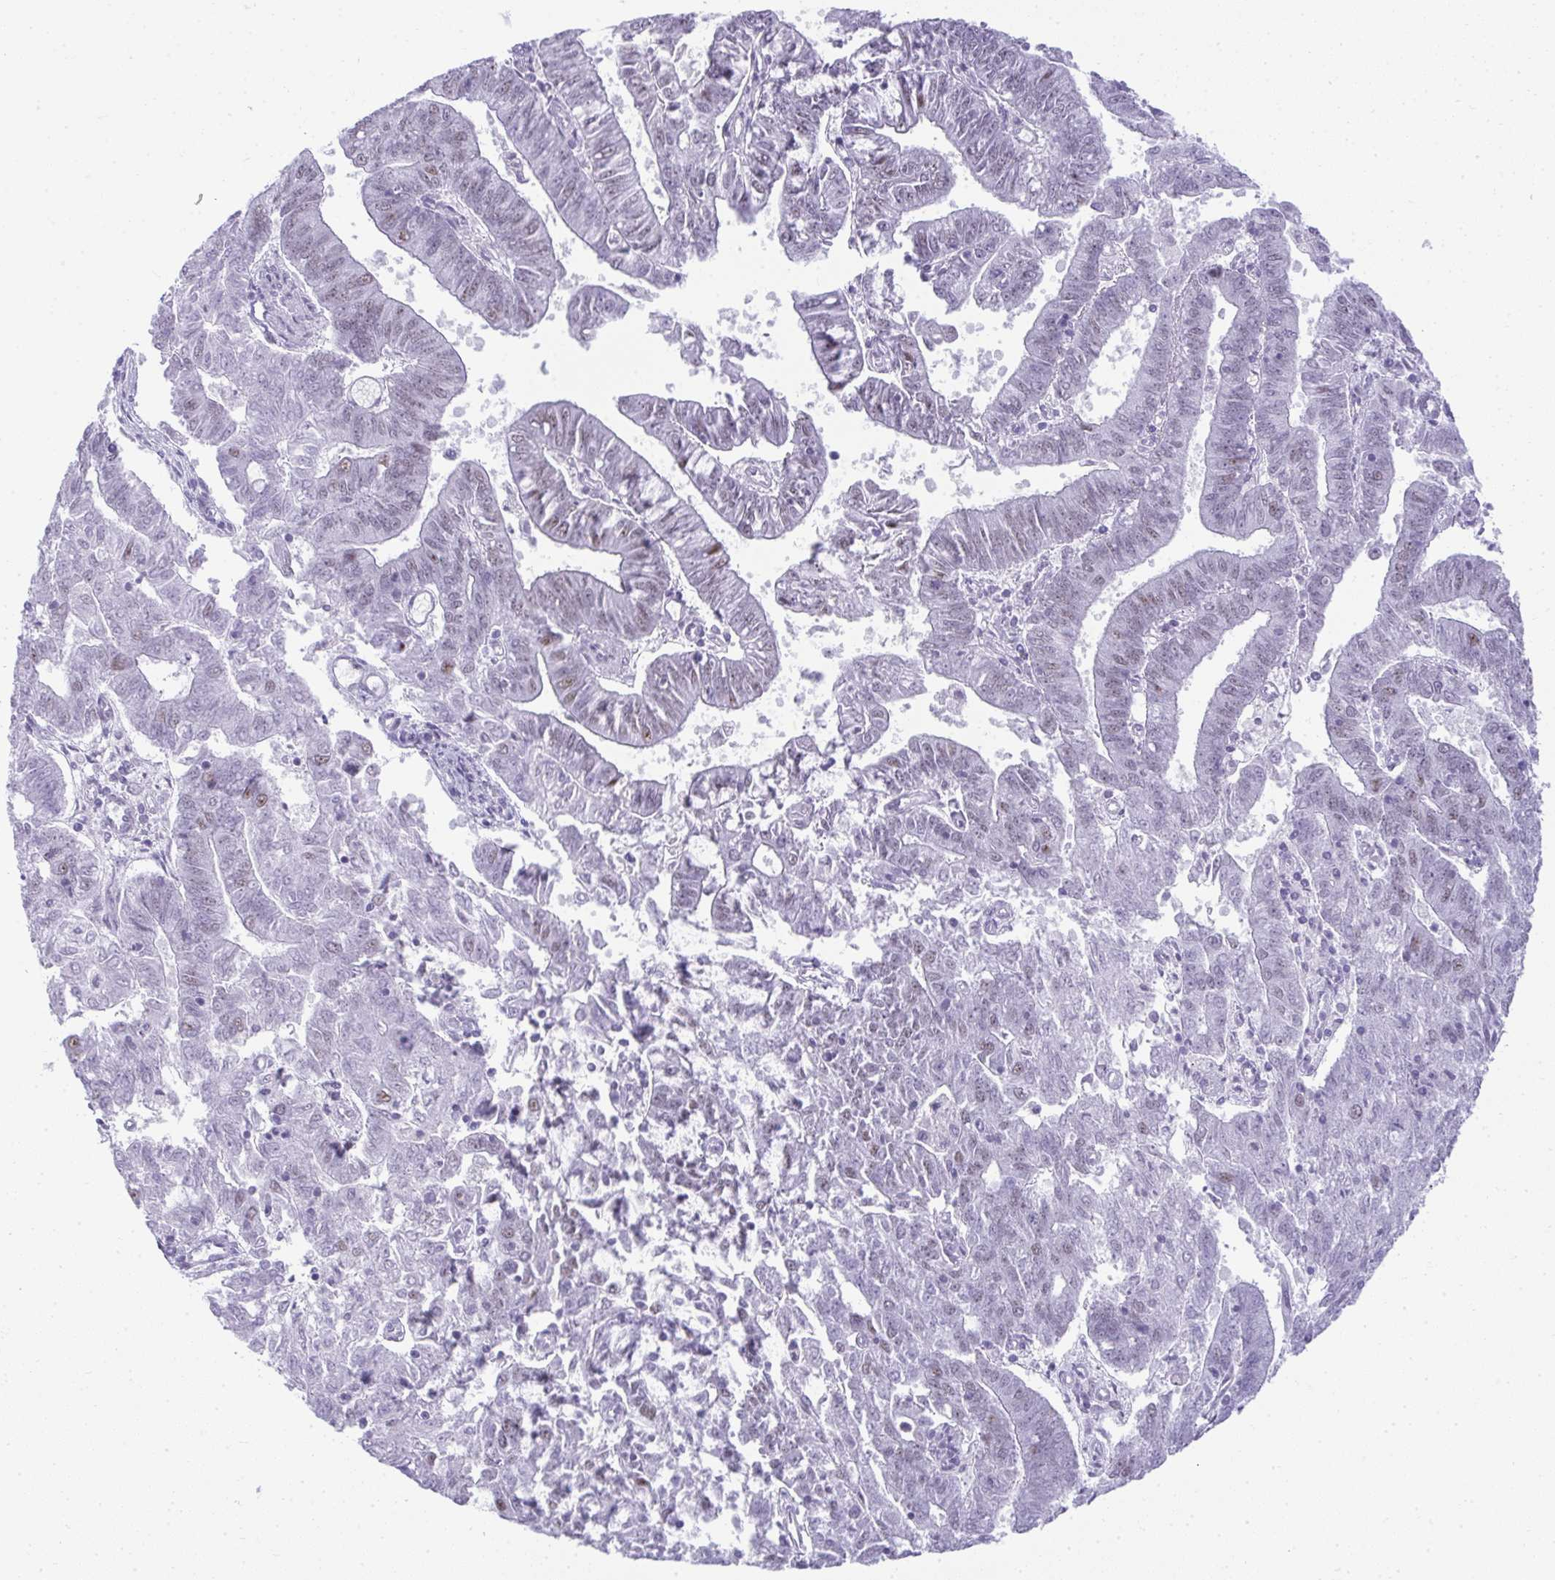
{"staining": {"intensity": "weak", "quantity": "<25%", "location": "nuclear"}, "tissue": "endometrial cancer", "cell_type": "Tumor cells", "image_type": "cancer", "snomed": [{"axis": "morphology", "description": "Adenocarcinoma, NOS"}, {"axis": "topography", "description": "Endometrium"}], "caption": "Tumor cells are negative for protein expression in human endometrial cancer. (DAB IHC with hematoxylin counter stain).", "gene": "PLA2G1B", "patient": {"sex": "female", "age": 82}}